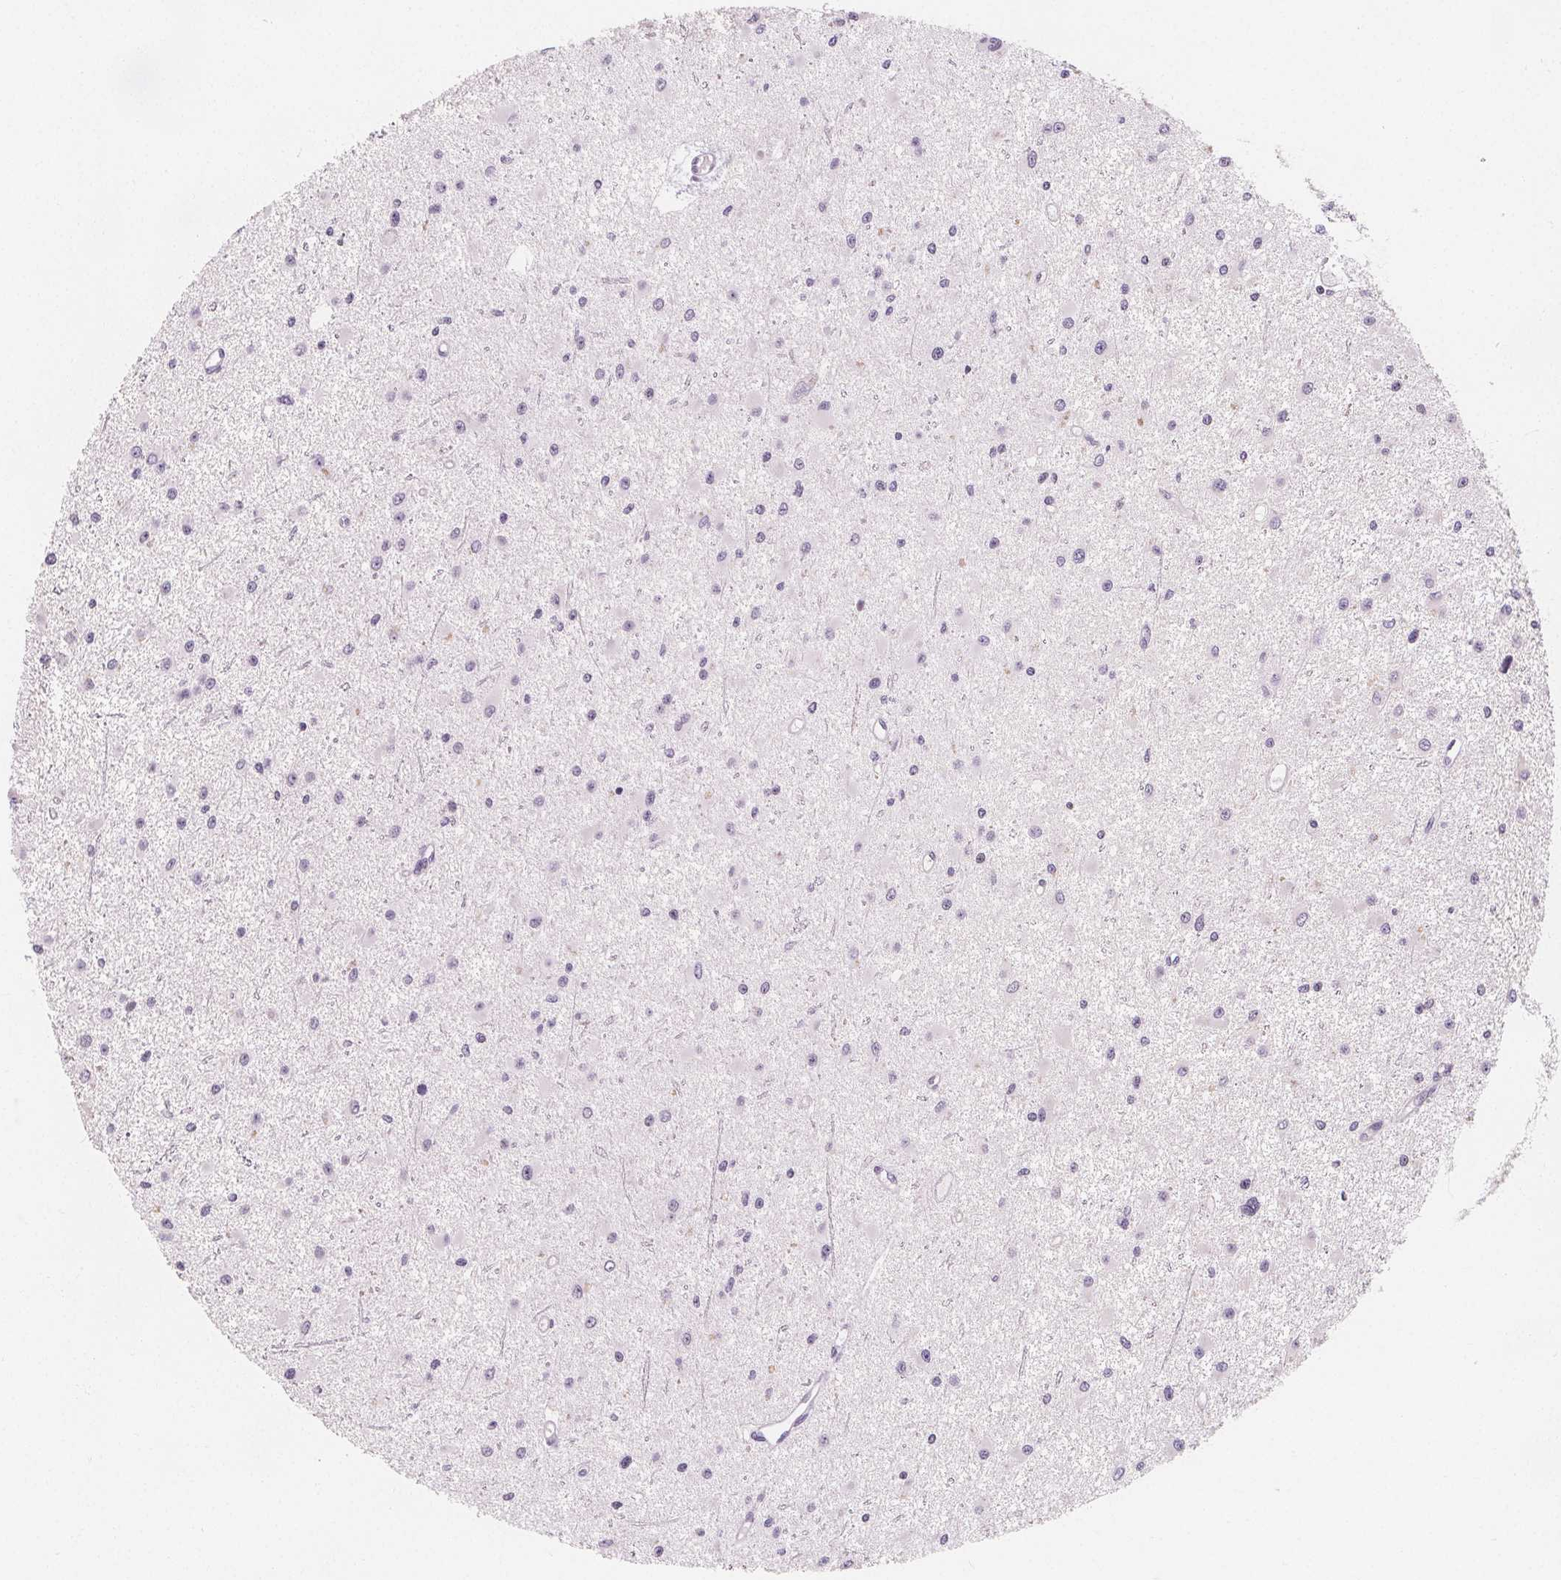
{"staining": {"intensity": "negative", "quantity": "none", "location": "none"}, "tissue": "glioma", "cell_type": "Tumor cells", "image_type": "cancer", "snomed": [{"axis": "morphology", "description": "Glioma, malignant, High grade"}, {"axis": "topography", "description": "Brain"}], "caption": "Immunohistochemistry micrograph of neoplastic tissue: high-grade glioma (malignant) stained with DAB exhibits no significant protein staining in tumor cells.", "gene": "UGP2", "patient": {"sex": "male", "age": 54}}